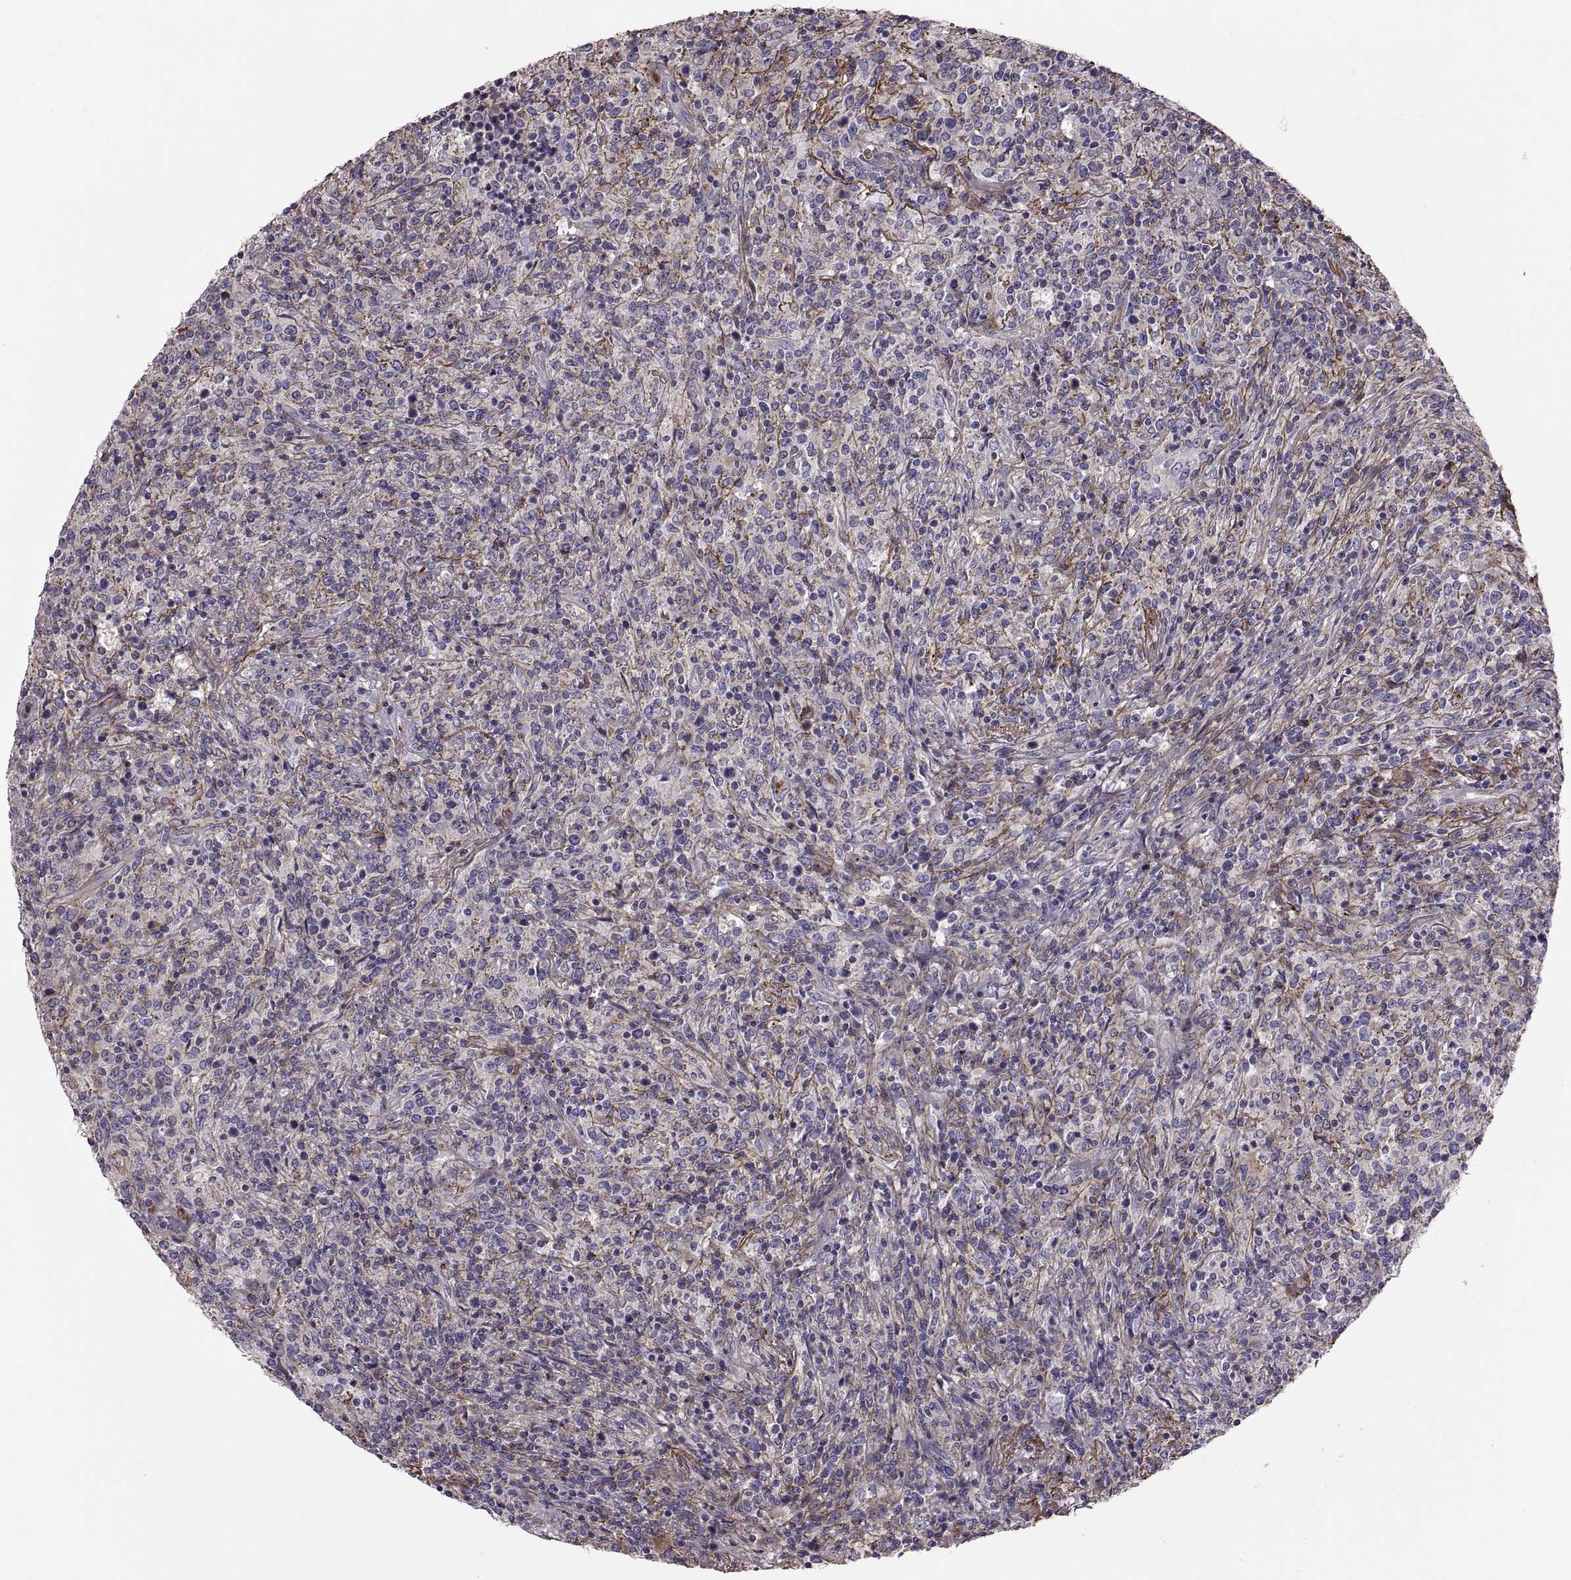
{"staining": {"intensity": "negative", "quantity": "none", "location": "none"}, "tissue": "lymphoma", "cell_type": "Tumor cells", "image_type": "cancer", "snomed": [{"axis": "morphology", "description": "Malignant lymphoma, non-Hodgkin's type, High grade"}, {"axis": "topography", "description": "Lung"}], "caption": "Immunohistochemistry image of neoplastic tissue: human lymphoma stained with DAB (3,3'-diaminobenzidine) reveals no significant protein expression in tumor cells.", "gene": "EMILIN2", "patient": {"sex": "male", "age": 79}}